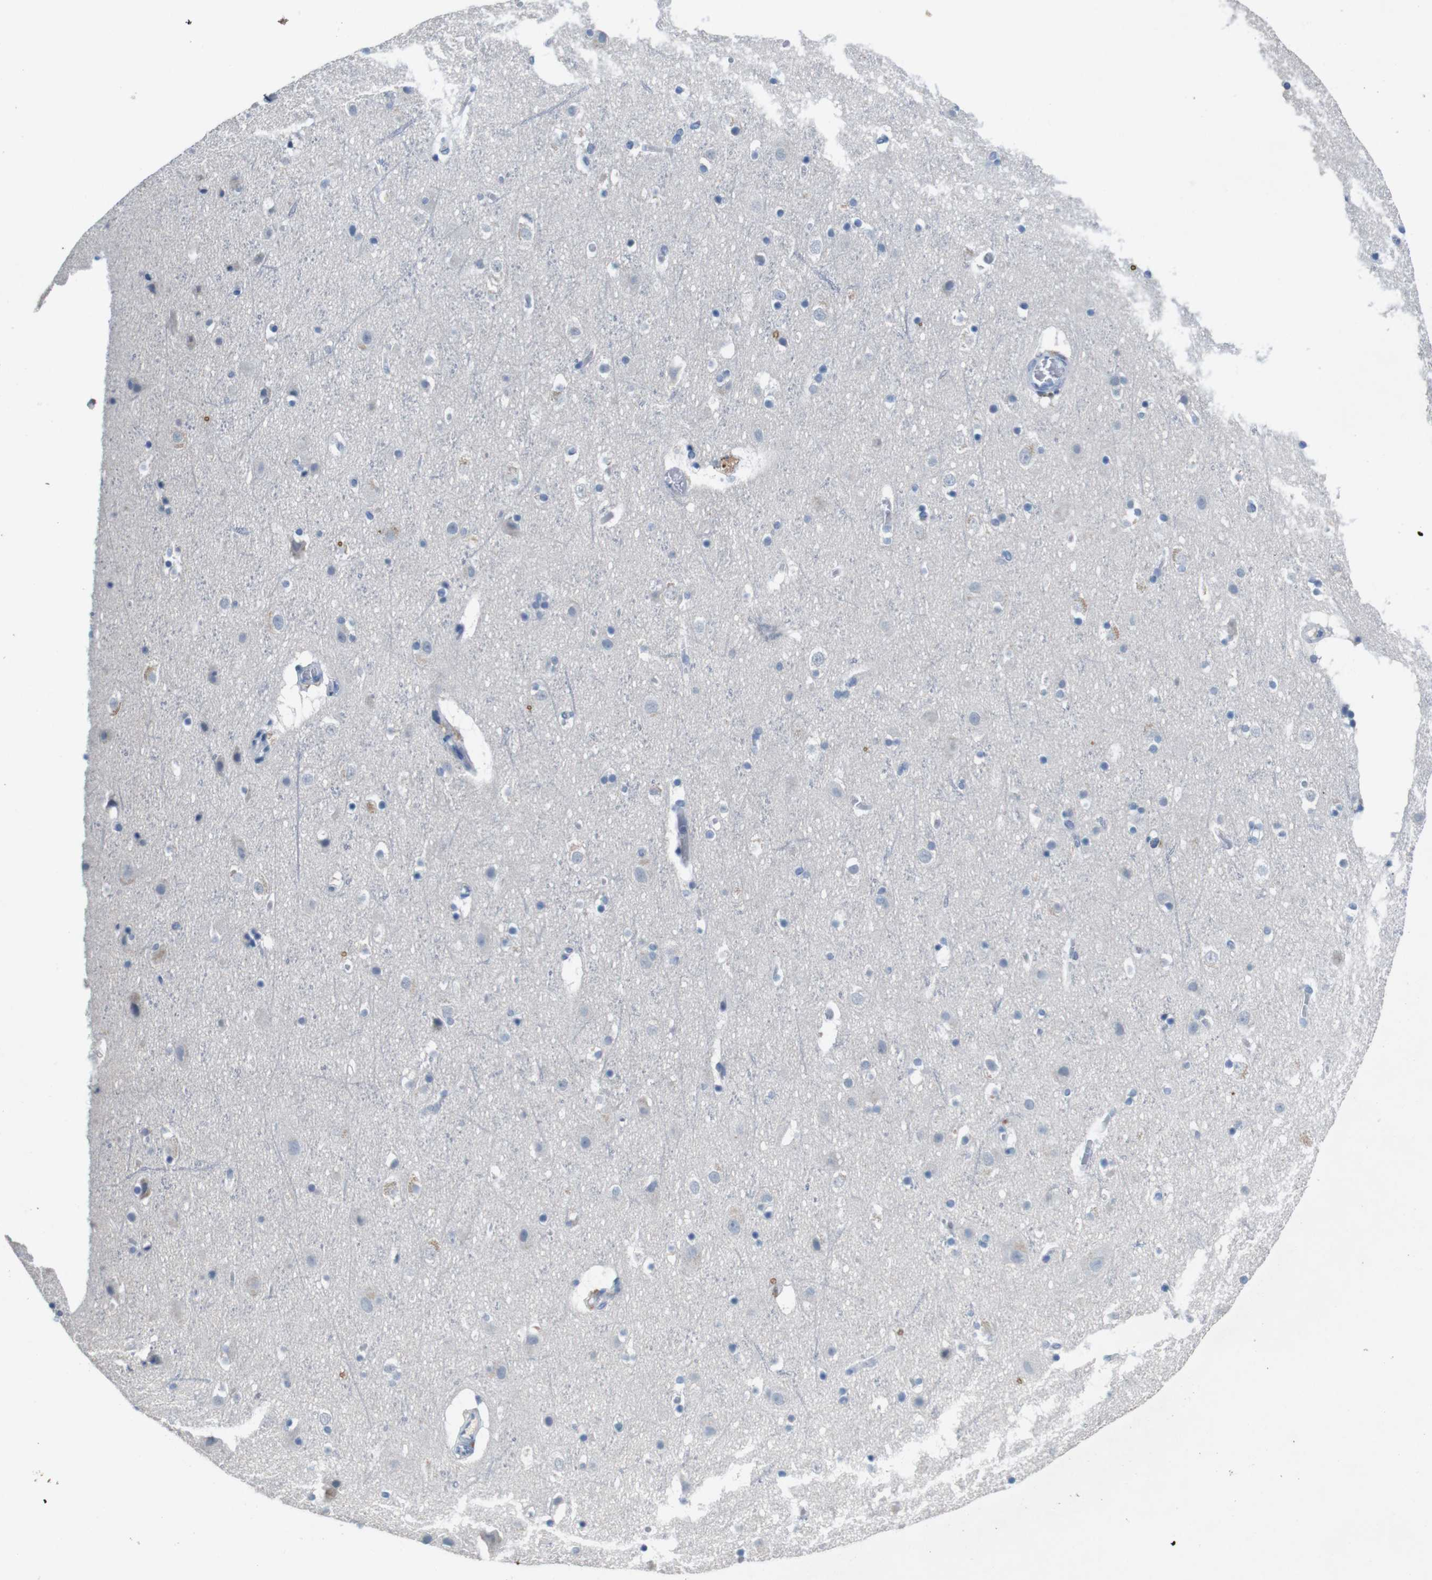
{"staining": {"intensity": "negative", "quantity": "none", "location": "none"}, "tissue": "cerebral cortex", "cell_type": "Endothelial cells", "image_type": "normal", "snomed": [{"axis": "morphology", "description": "Normal tissue, NOS"}, {"axis": "topography", "description": "Cerebral cortex"}], "caption": "Cerebral cortex stained for a protein using immunohistochemistry (IHC) demonstrates no staining endothelial cells.", "gene": "SLC2A8", "patient": {"sex": "male", "age": 45}}